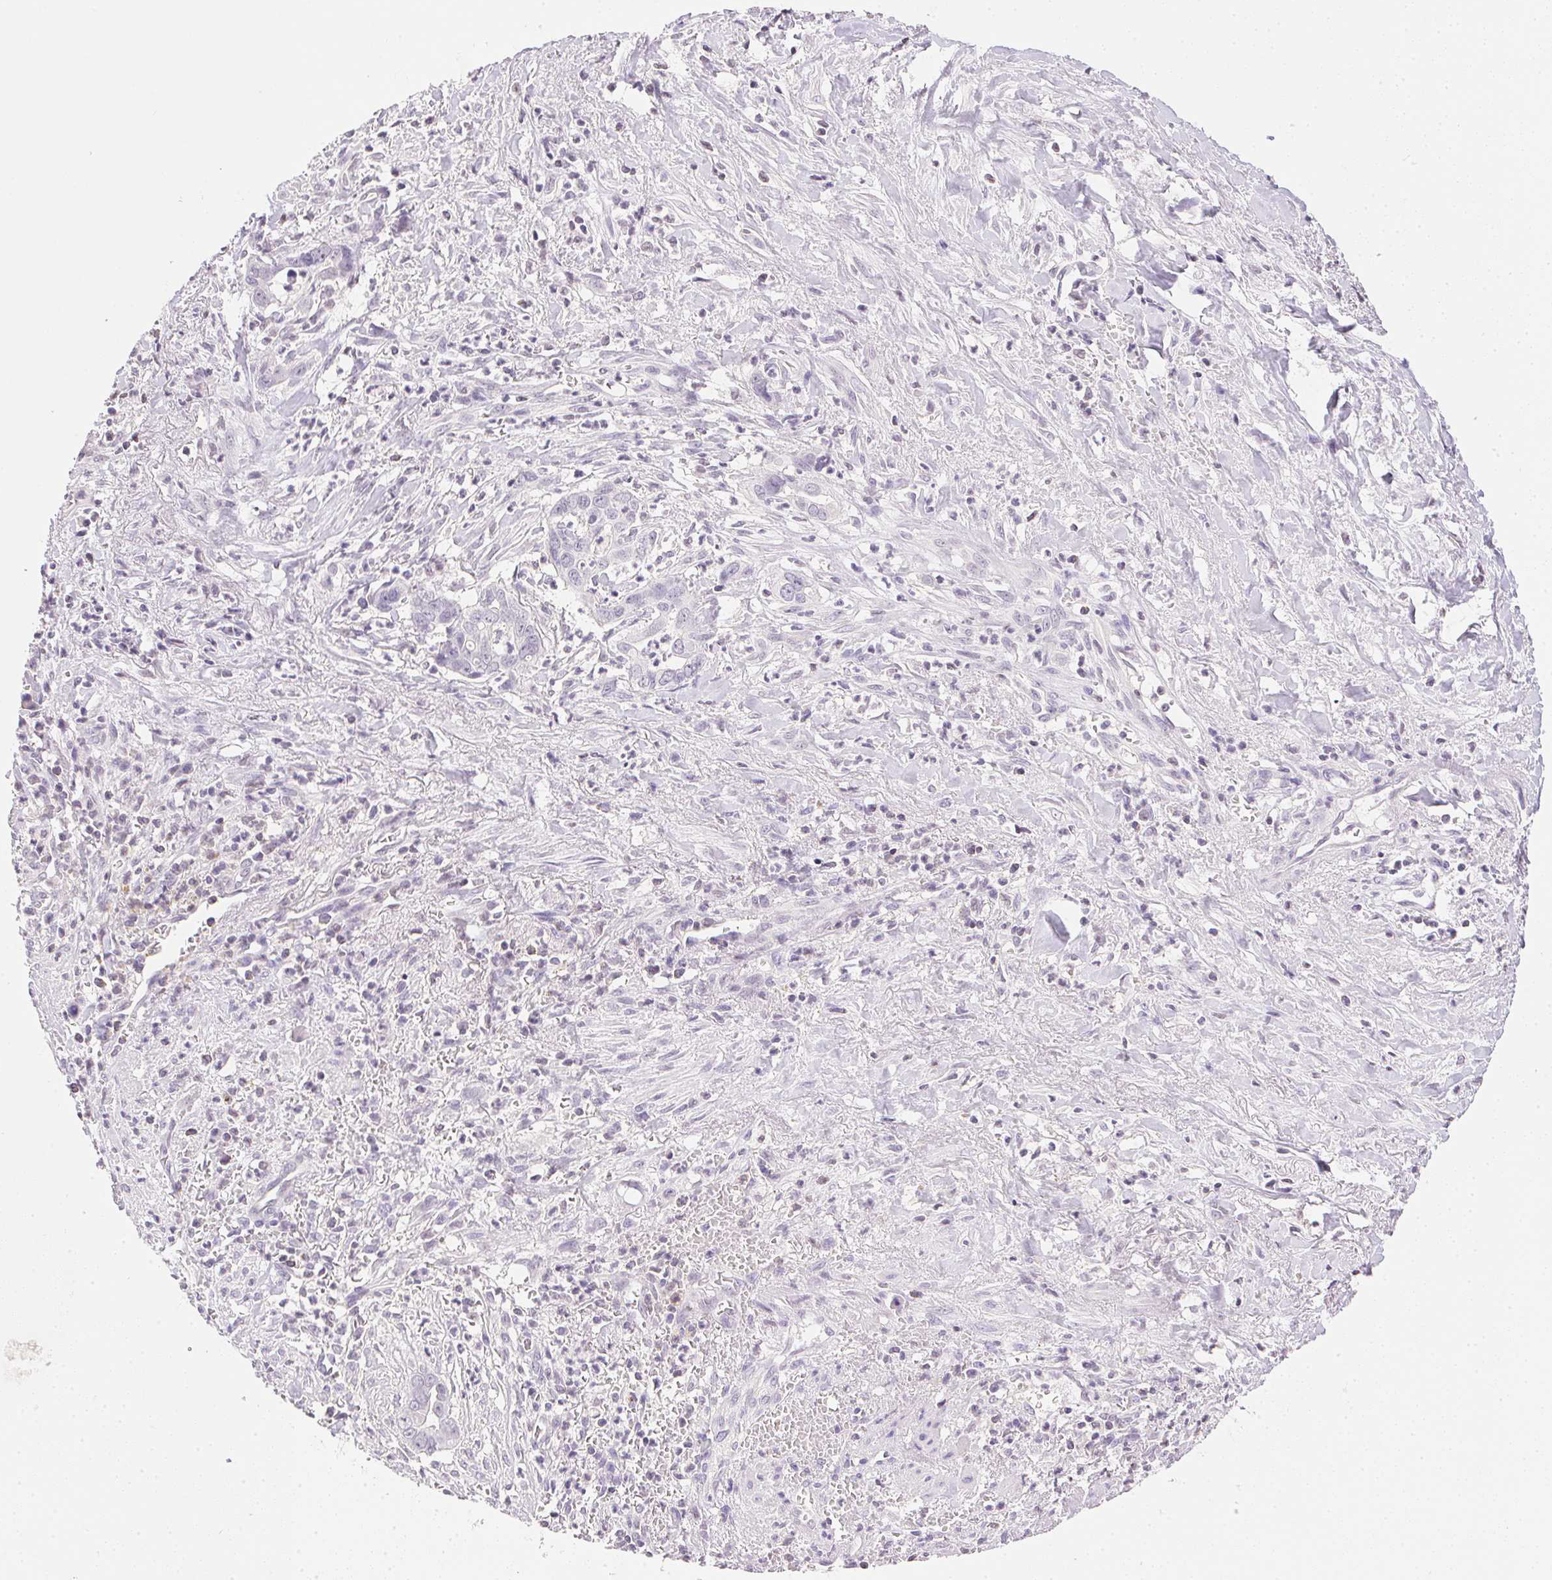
{"staining": {"intensity": "negative", "quantity": "none", "location": "none"}, "tissue": "liver cancer", "cell_type": "Tumor cells", "image_type": "cancer", "snomed": [{"axis": "morphology", "description": "Cholangiocarcinoma"}, {"axis": "topography", "description": "Liver"}], "caption": "An image of human liver cancer (cholangiocarcinoma) is negative for staining in tumor cells.", "gene": "PRL", "patient": {"sex": "female", "age": 79}}